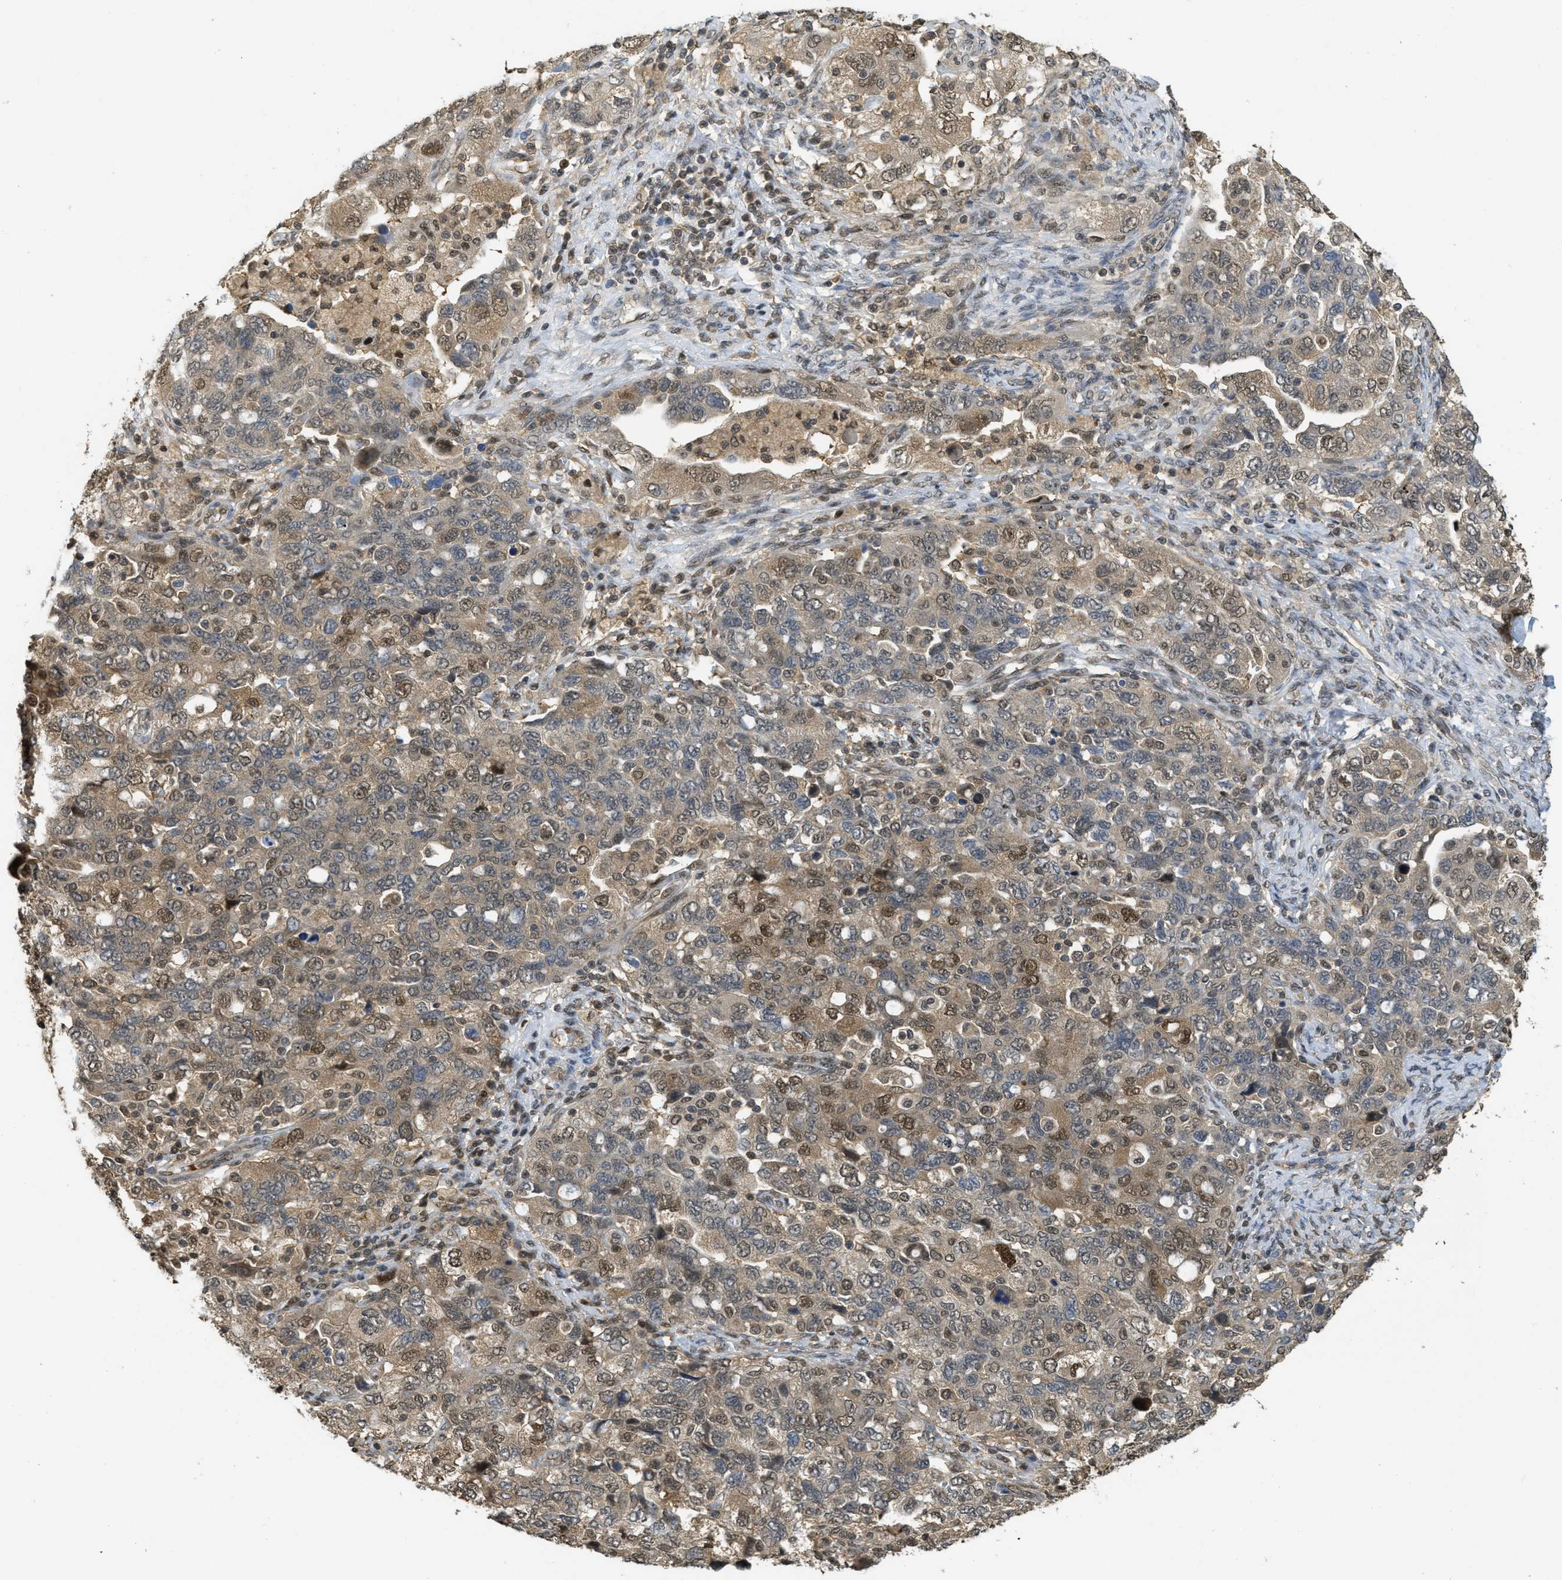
{"staining": {"intensity": "weak", "quantity": ">75%", "location": "nuclear"}, "tissue": "ovarian cancer", "cell_type": "Tumor cells", "image_type": "cancer", "snomed": [{"axis": "morphology", "description": "Carcinoma, NOS"}, {"axis": "morphology", "description": "Cystadenocarcinoma, serous, NOS"}, {"axis": "topography", "description": "Ovary"}], "caption": "Protein staining reveals weak nuclear positivity in about >75% of tumor cells in ovarian cancer (serous cystadenocarcinoma).", "gene": "PSMC5", "patient": {"sex": "female", "age": 69}}